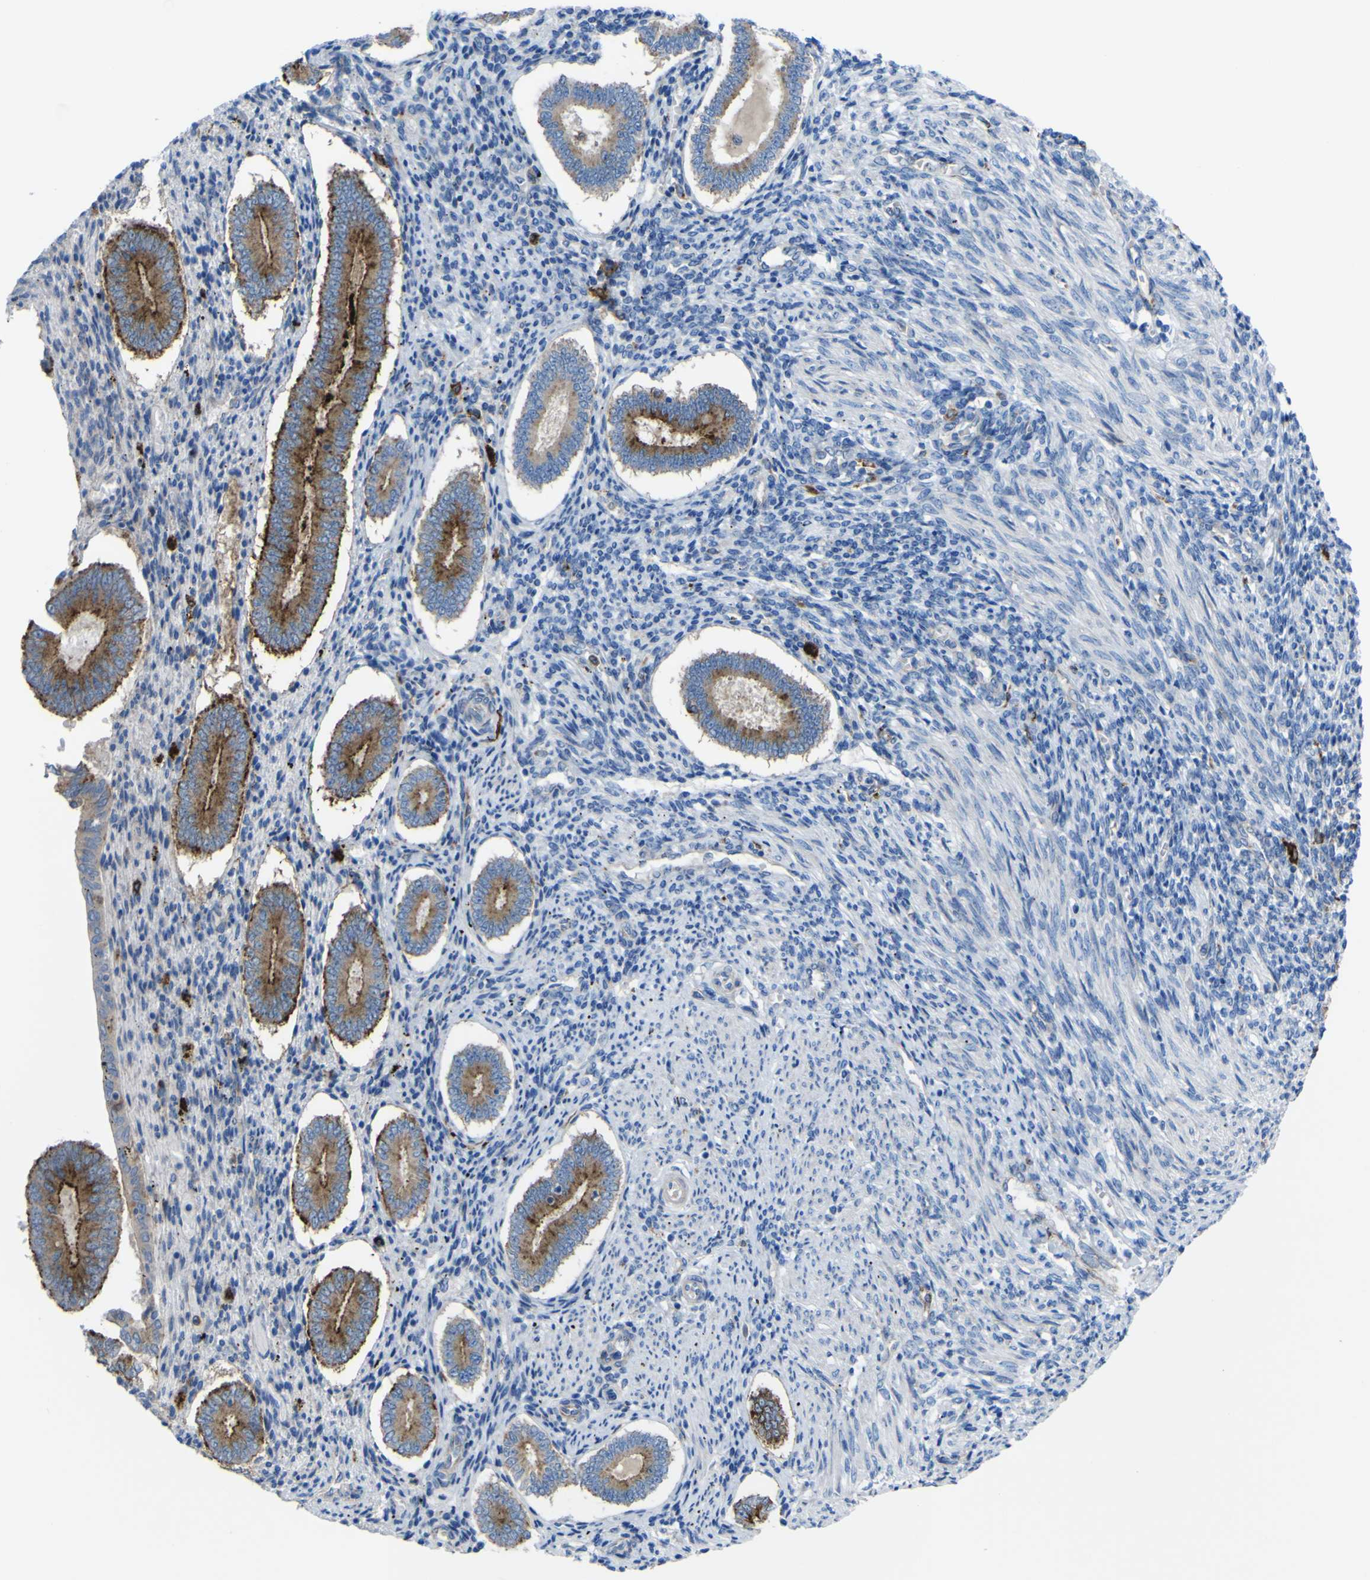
{"staining": {"intensity": "negative", "quantity": "none", "location": "none"}, "tissue": "endometrium", "cell_type": "Cells in endometrial stroma", "image_type": "normal", "snomed": [{"axis": "morphology", "description": "Normal tissue, NOS"}, {"axis": "topography", "description": "Endometrium"}], "caption": "Immunohistochemistry of benign endometrium exhibits no expression in cells in endometrial stroma.", "gene": "CST3", "patient": {"sex": "female", "age": 42}}